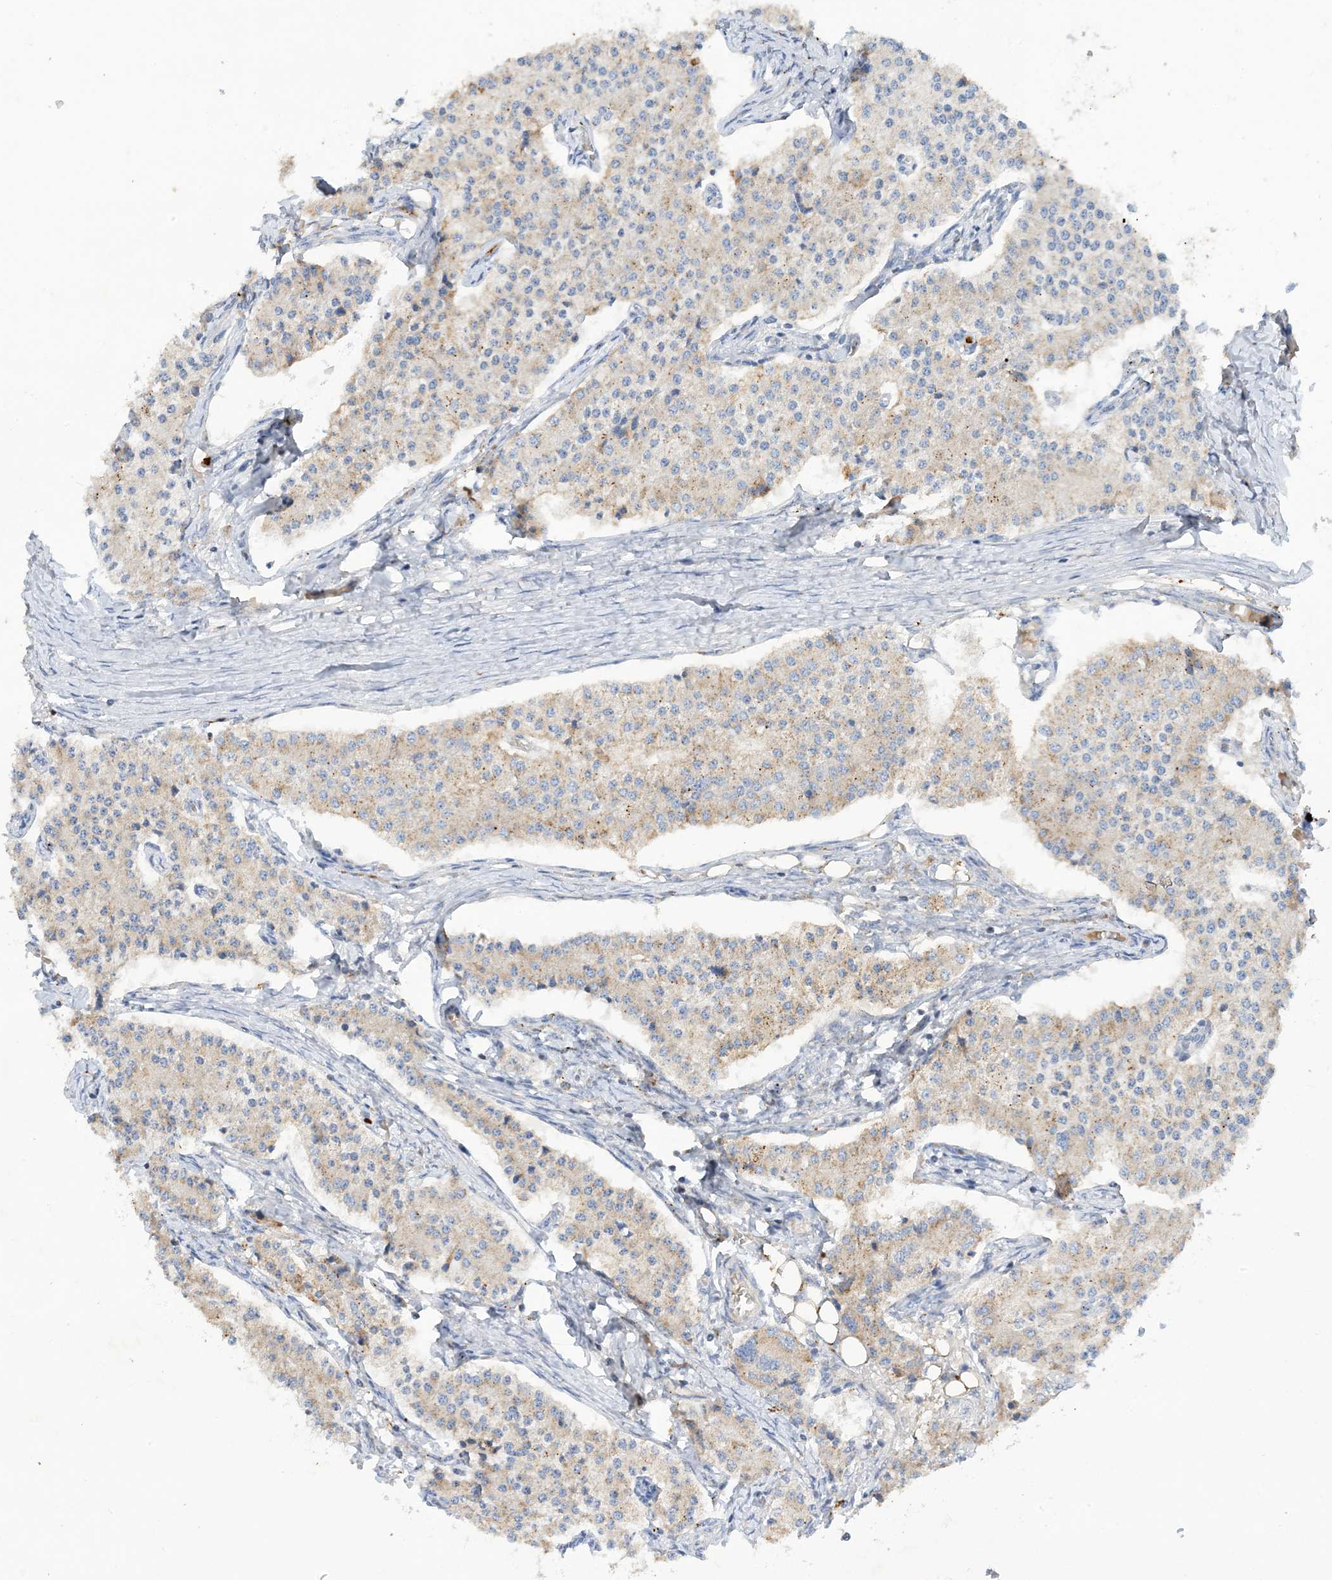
{"staining": {"intensity": "weak", "quantity": "25%-75%", "location": "cytoplasmic/membranous"}, "tissue": "carcinoid", "cell_type": "Tumor cells", "image_type": "cancer", "snomed": [{"axis": "morphology", "description": "Carcinoid, malignant, NOS"}, {"axis": "topography", "description": "Colon"}], "caption": "This is a histology image of immunohistochemistry staining of carcinoid (malignant), which shows weak positivity in the cytoplasmic/membranous of tumor cells.", "gene": "DPP9", "patient": {"sex": "female", "age": 52}}